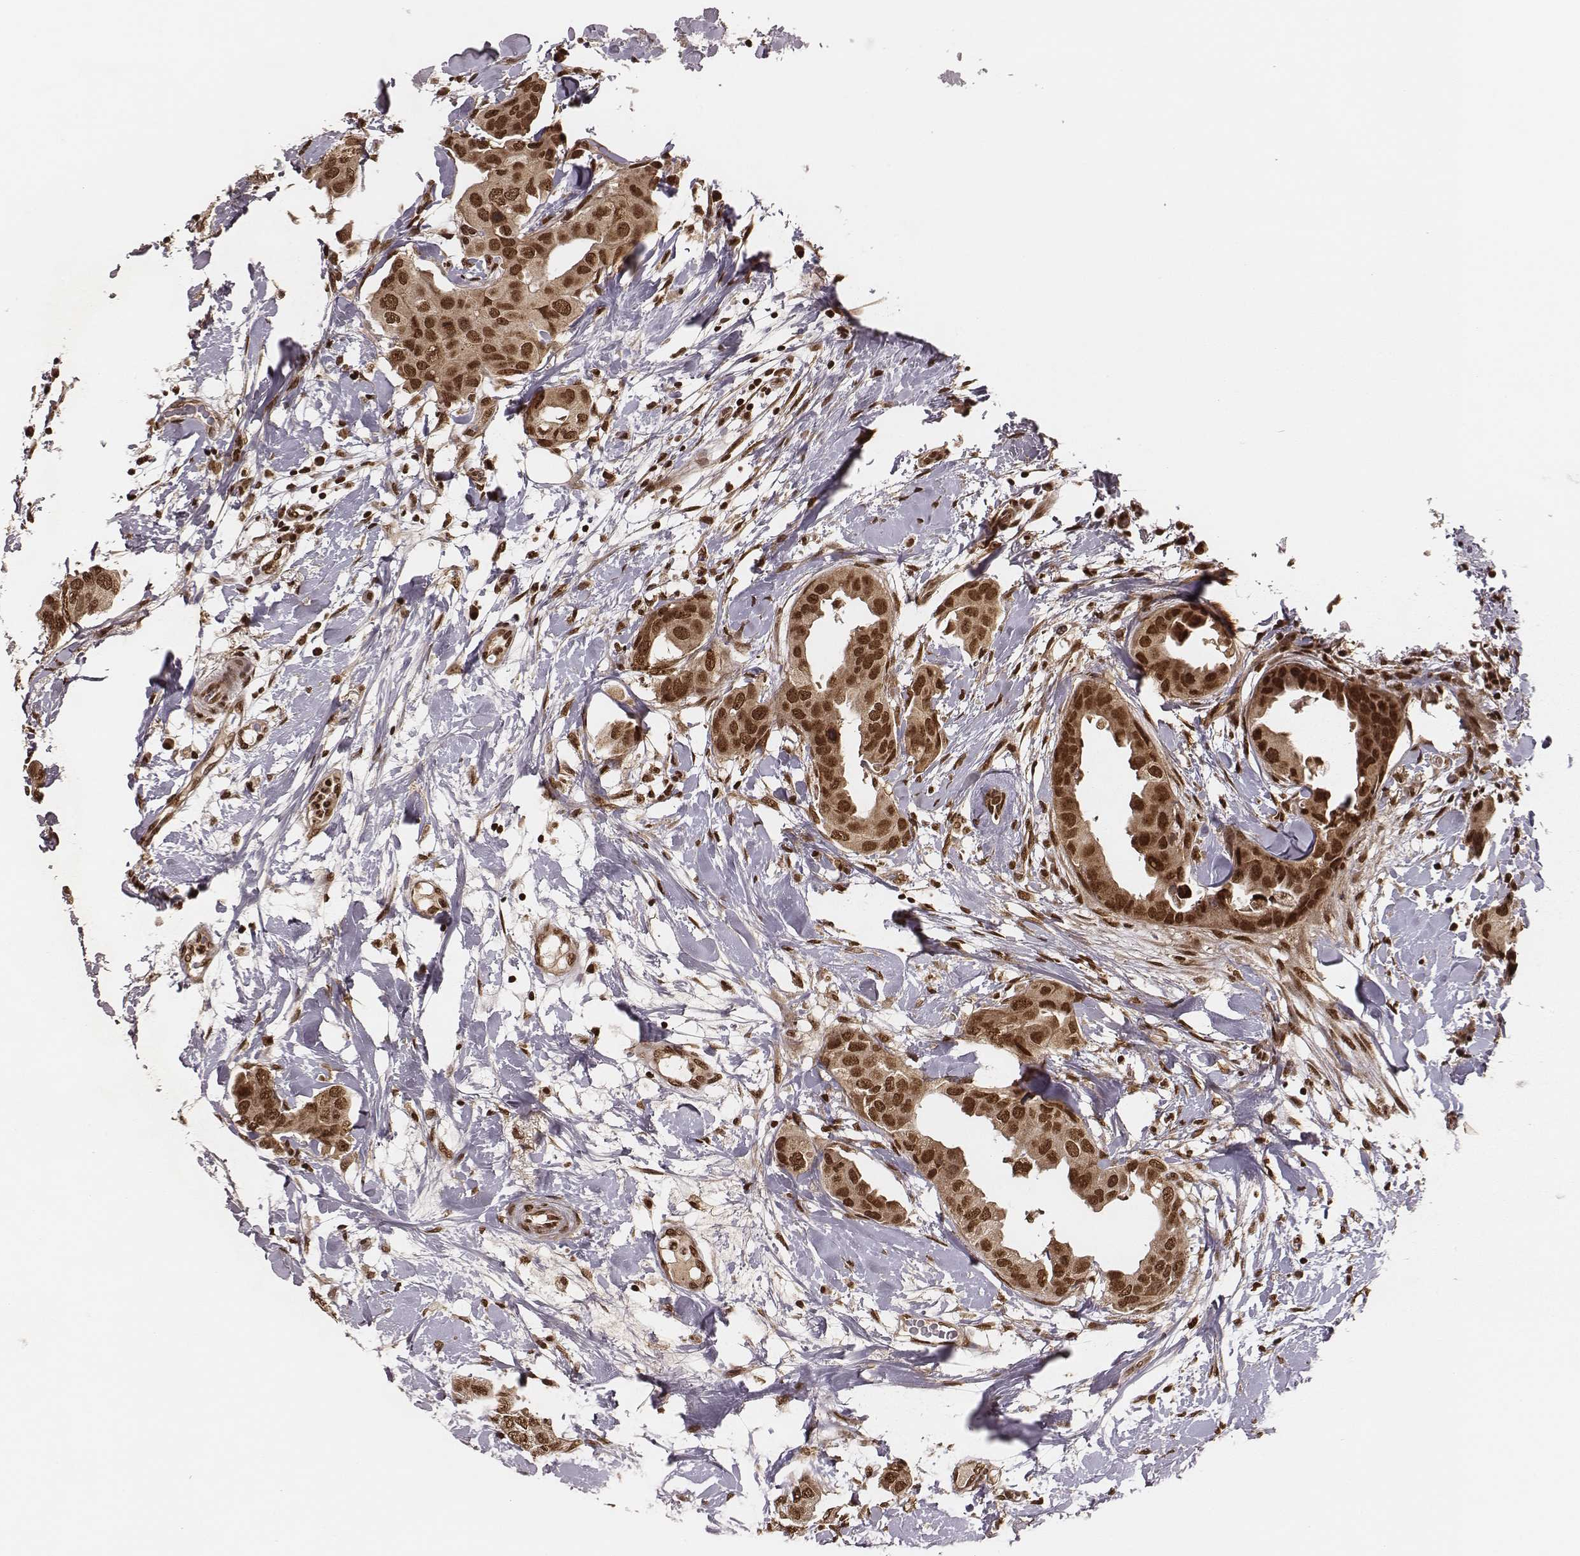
{"staining": {"intensity": "strong", "quantity": ">75%", "location": "nuclear"}, "tissue": "breast cancer", "cell_type": "Tumor cells", "image_type": "cancer", "snomed": [{"axis": "morphology", "description": "Normal tissue, NOS"}, {"axis": "morphology", "description": "Duct carcinoma"}, {"axis": "topography", "description": "Breast"}], "caption": "Approximately >75% of tumor cells in invasive ductal carcinoma (breast) show strong nuclear protein staining as visualized by brown immunohistochemical staining.", "gene": "NFX1", "patient": {"sex": "female", "age": 40}}